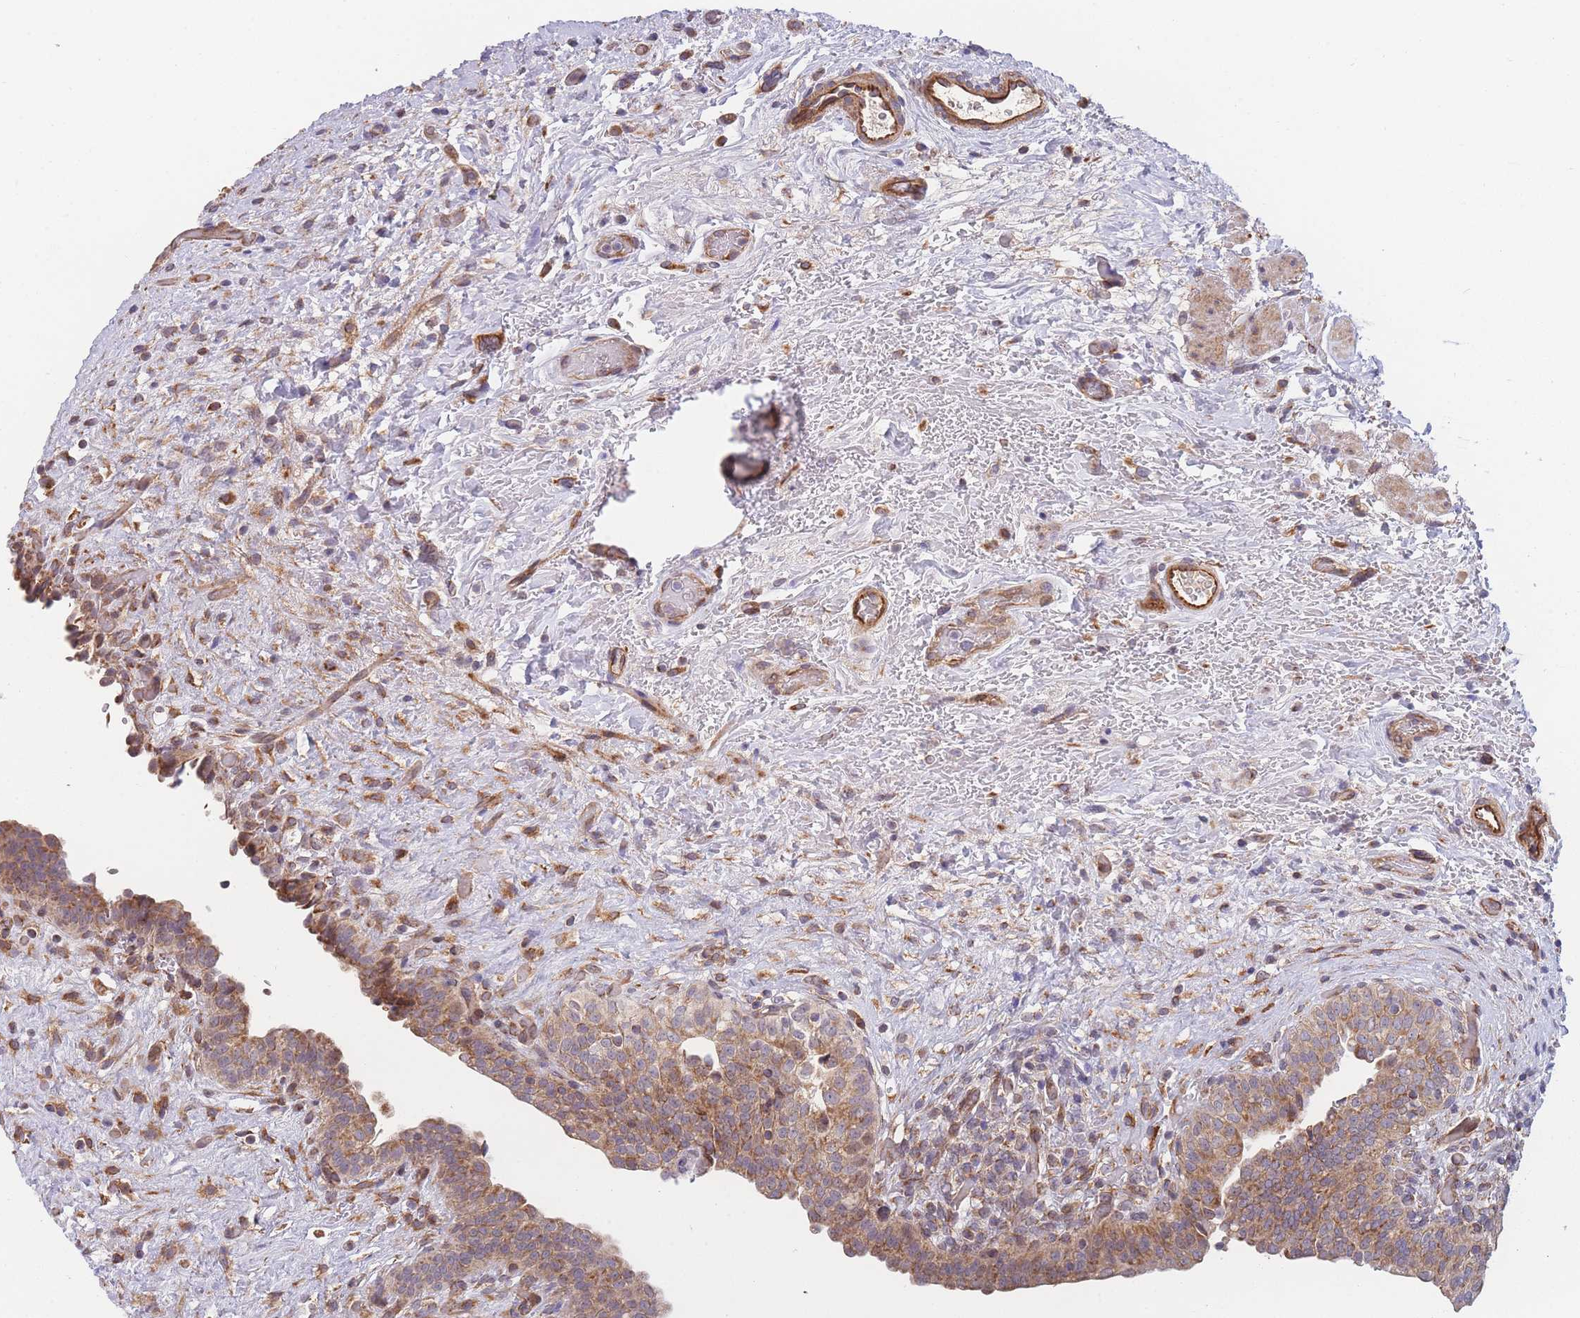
{"staining": {"intensity": "moderate", "quantity": ">75%", "location": "cytoplasmic/membranous"}, "tissue": "urinary bladder", "cell_type": "Urothelial cells", "image_type": "normal", "snomed": [{"axis": "morphology", "description": "Normal tissue, NOS"}, {"axis": "topography", "description": "Urinary bladder"}], "caption": "Protein expression analysis of unremarkable urinary bladder shows moderate cytoplasmic/membranous staining in approximately >75% of urothelial cells. The staining was performed using DAB (3,3'-diaminobenzidine) to visualize the protein expression in brown, while the nuclei were stained in blue with hematoxylin (Magnification: 20x).", "gene": "MTRES1", "patient": {"sex": "male", "age": 69}}